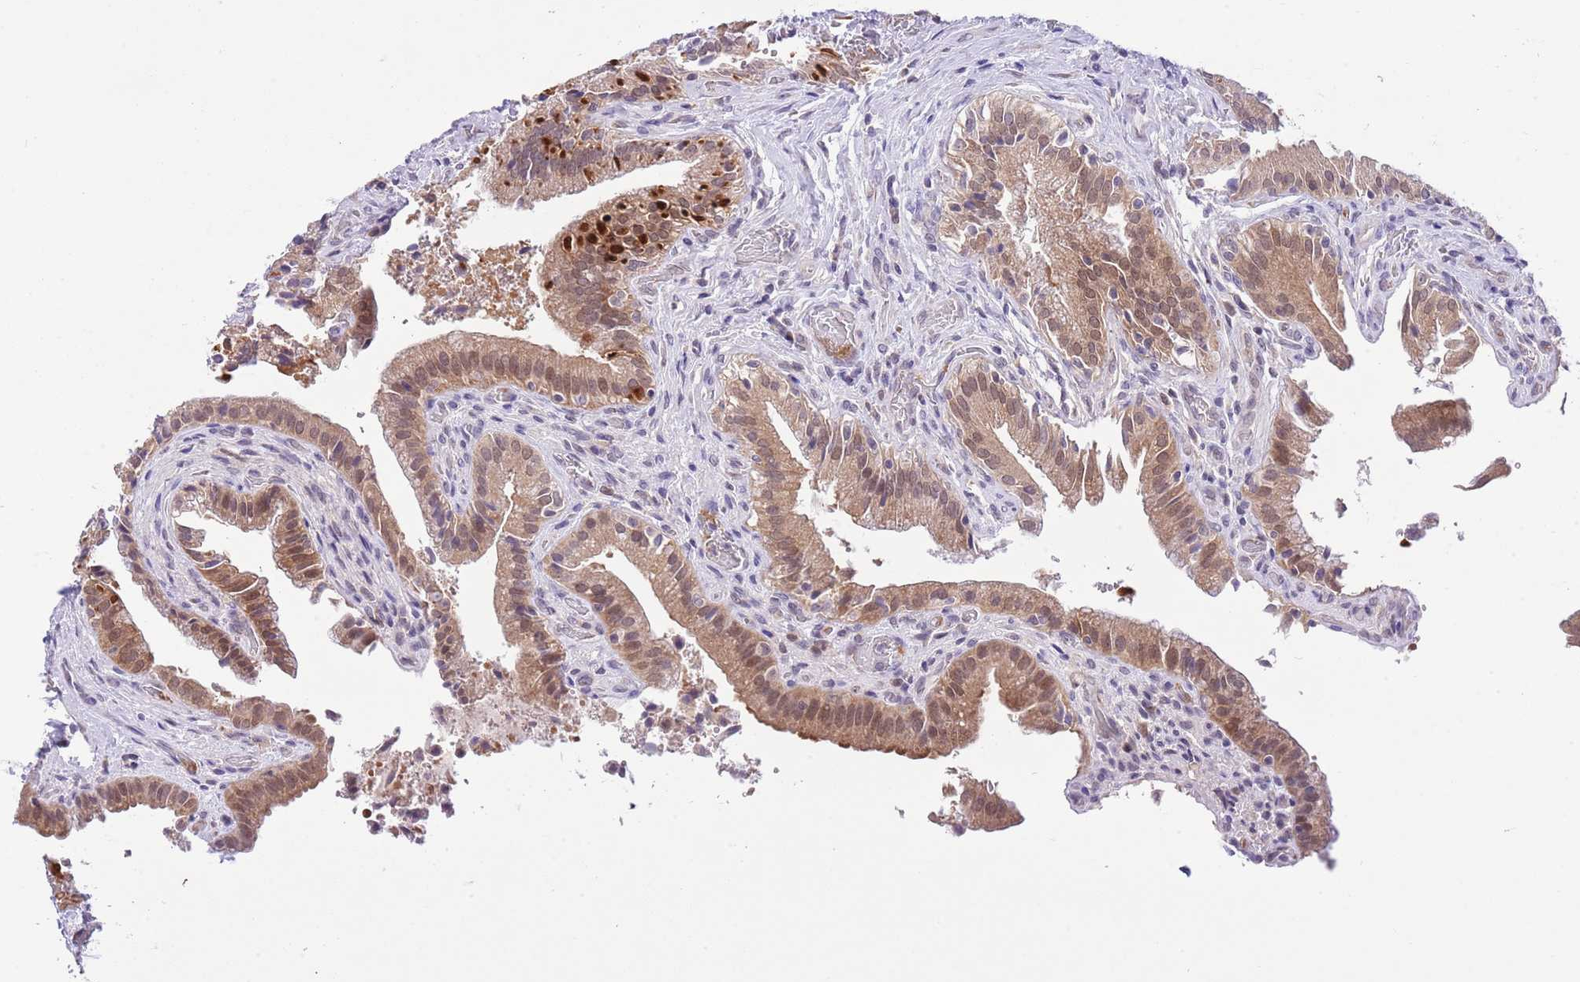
{"staining": {"intensity": "moderate", "quantity": ">75%", "location": "cytoplasmic/membranous,nuclear"}, "tissue": "gallbladder", "cell_type": "Glandular cells", "image_type": "normal", "snomed": [{"axis": "morphology", "description": "Normal tissue, NOS"}, {"axis": "topography", "description": "Gallbladder"}], "caption": "Immunohistochemical staining of unremarkable gallbladder reveals moderate cytoplasmic/membranous,nuclear protein positivity in about >75% of glandular cells. (DAB IHC with brightfield microscopy, high magnification).", "gene": "GALK2", "patient": {"sex": "male", "age": 24}}